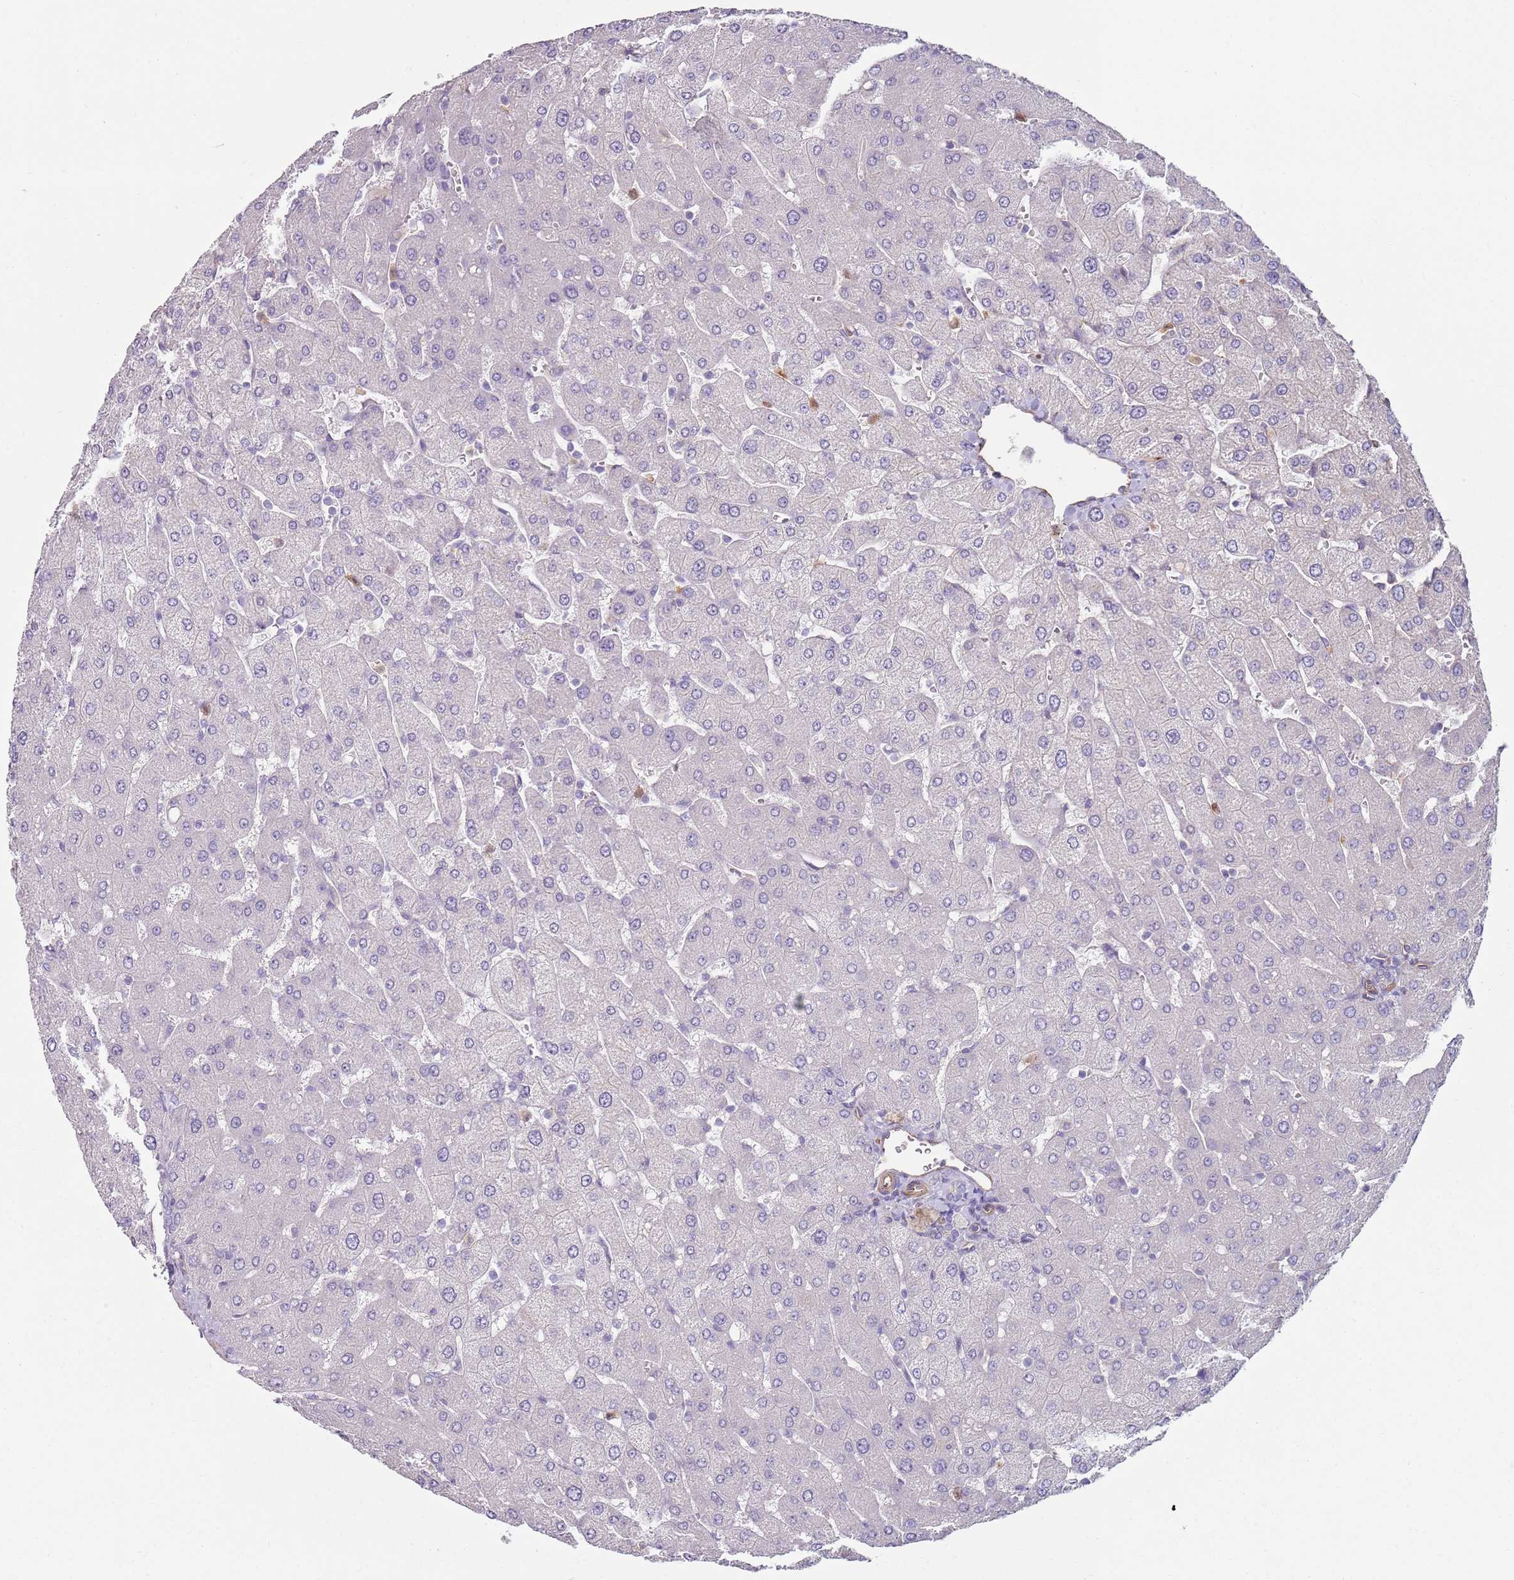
{"staining": {"intensity": "negative", "quantity": "none", "location": "none"}, "tissue": "liver", "cell_type": "Cholangiocytes", "image_type": "normal", "snomed": [{"axis": "morphology", "description": "Normal tissue, NOS"}, {"axis": "topography", "description": "Liver"}], "caption": "There is no significant positivity in cholangiocytes of liver. Brightfield microscopy of IHC stained with DAB (3,3'-diaminobenzidine) (brown) and hematoxylin (blue), captured at high magnification.", "gene": "PHLPP2", "patient": {"sex": "male", "age": 55}}